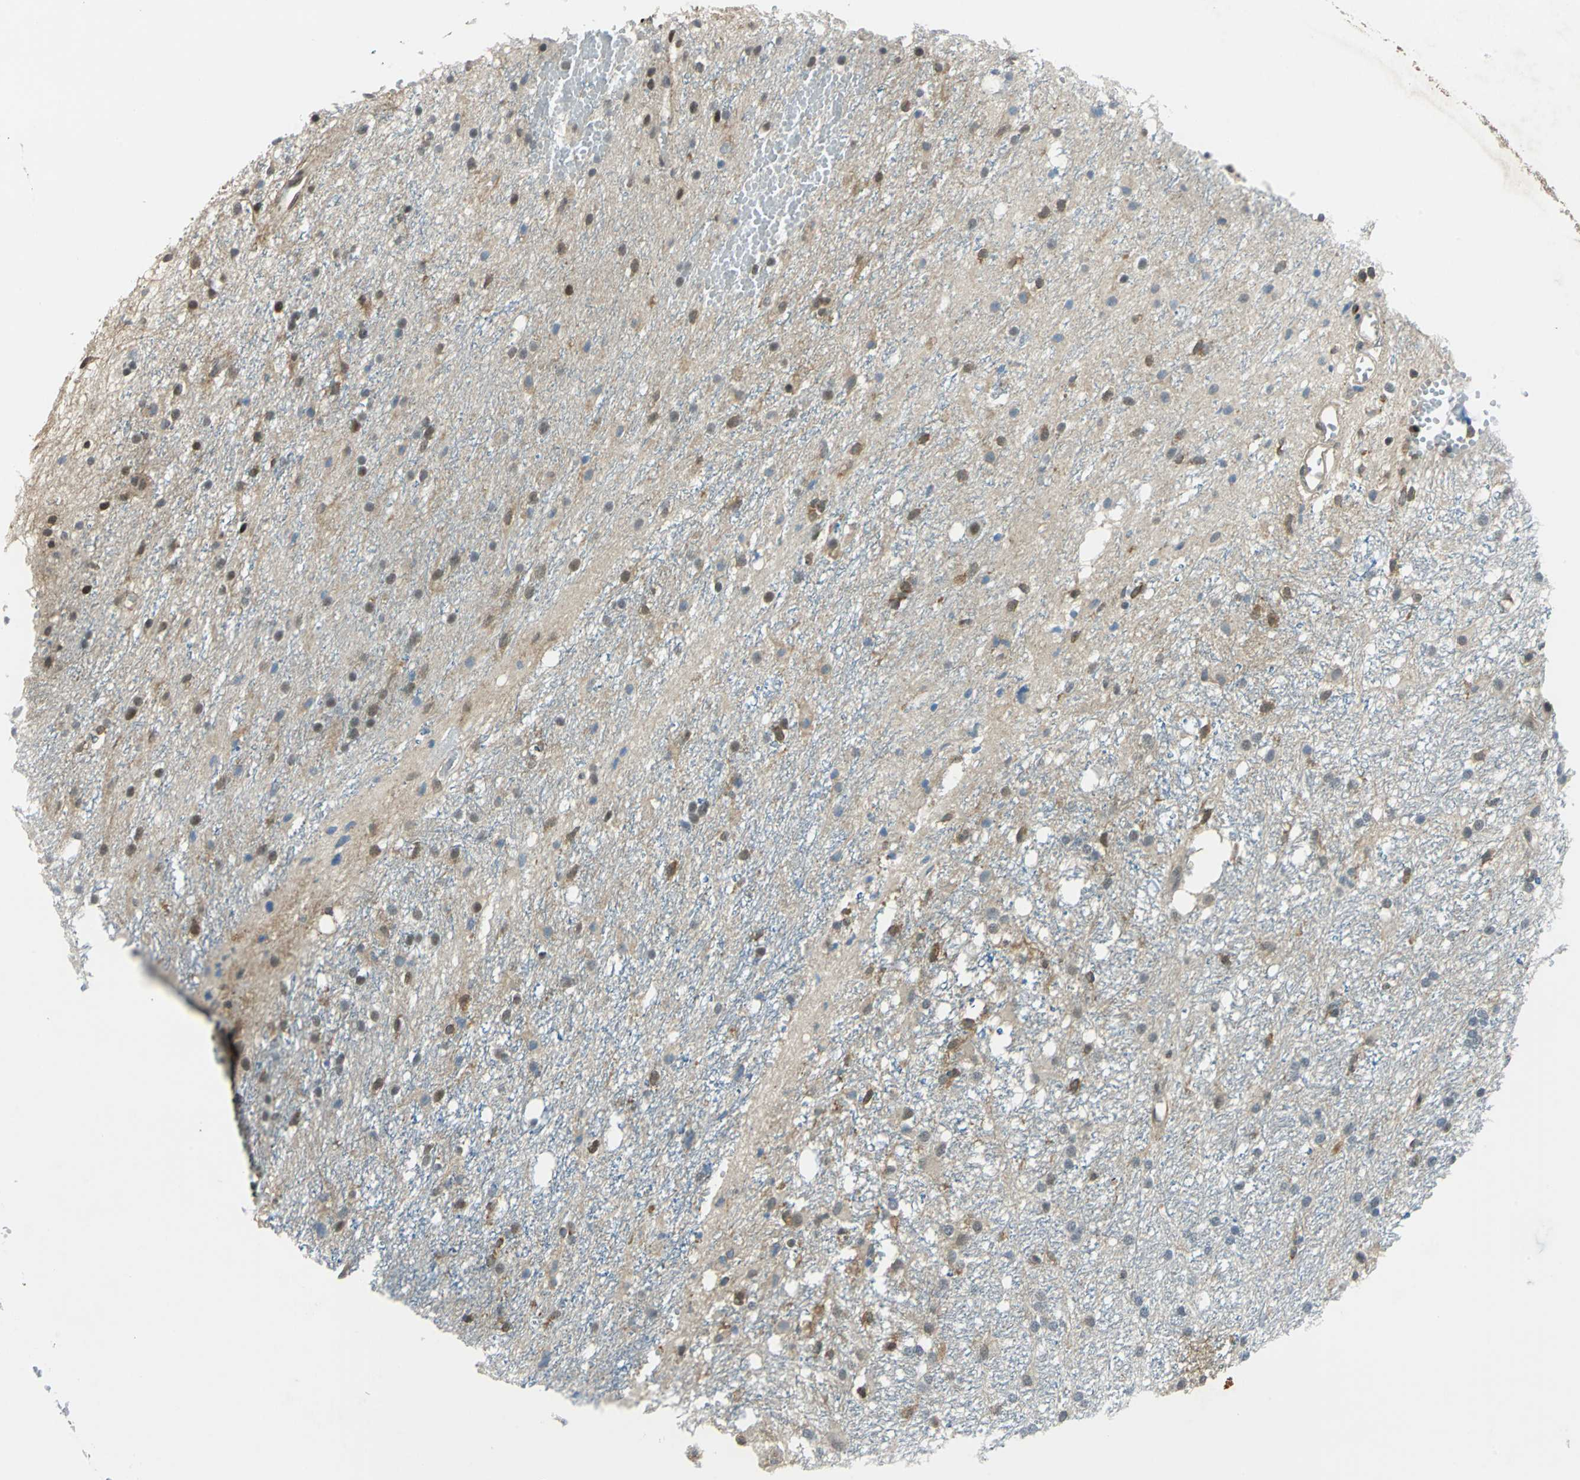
{"staining": {"intensity": "moderate", "quantity": ">75%", "location": "cytoplasmic/membranous,nuclear"}, "tissue": "glioma", "cell_type": "Tumor cells", "image_type": "cancer", "snomed": [{"axis": "morphology", "description": "Glioma, malignant, High grade"}, {"axis": "topography", "description": "Brain"}], "caption": "Approximately >75% of tumor cells in human glioma display moderate cytoplasmic/membranous and nuclear protein positivity as visualized by brown immunohistochemical staining.", "gene": "ARPC3", "patient": {"sex": "female", "age": 59}}